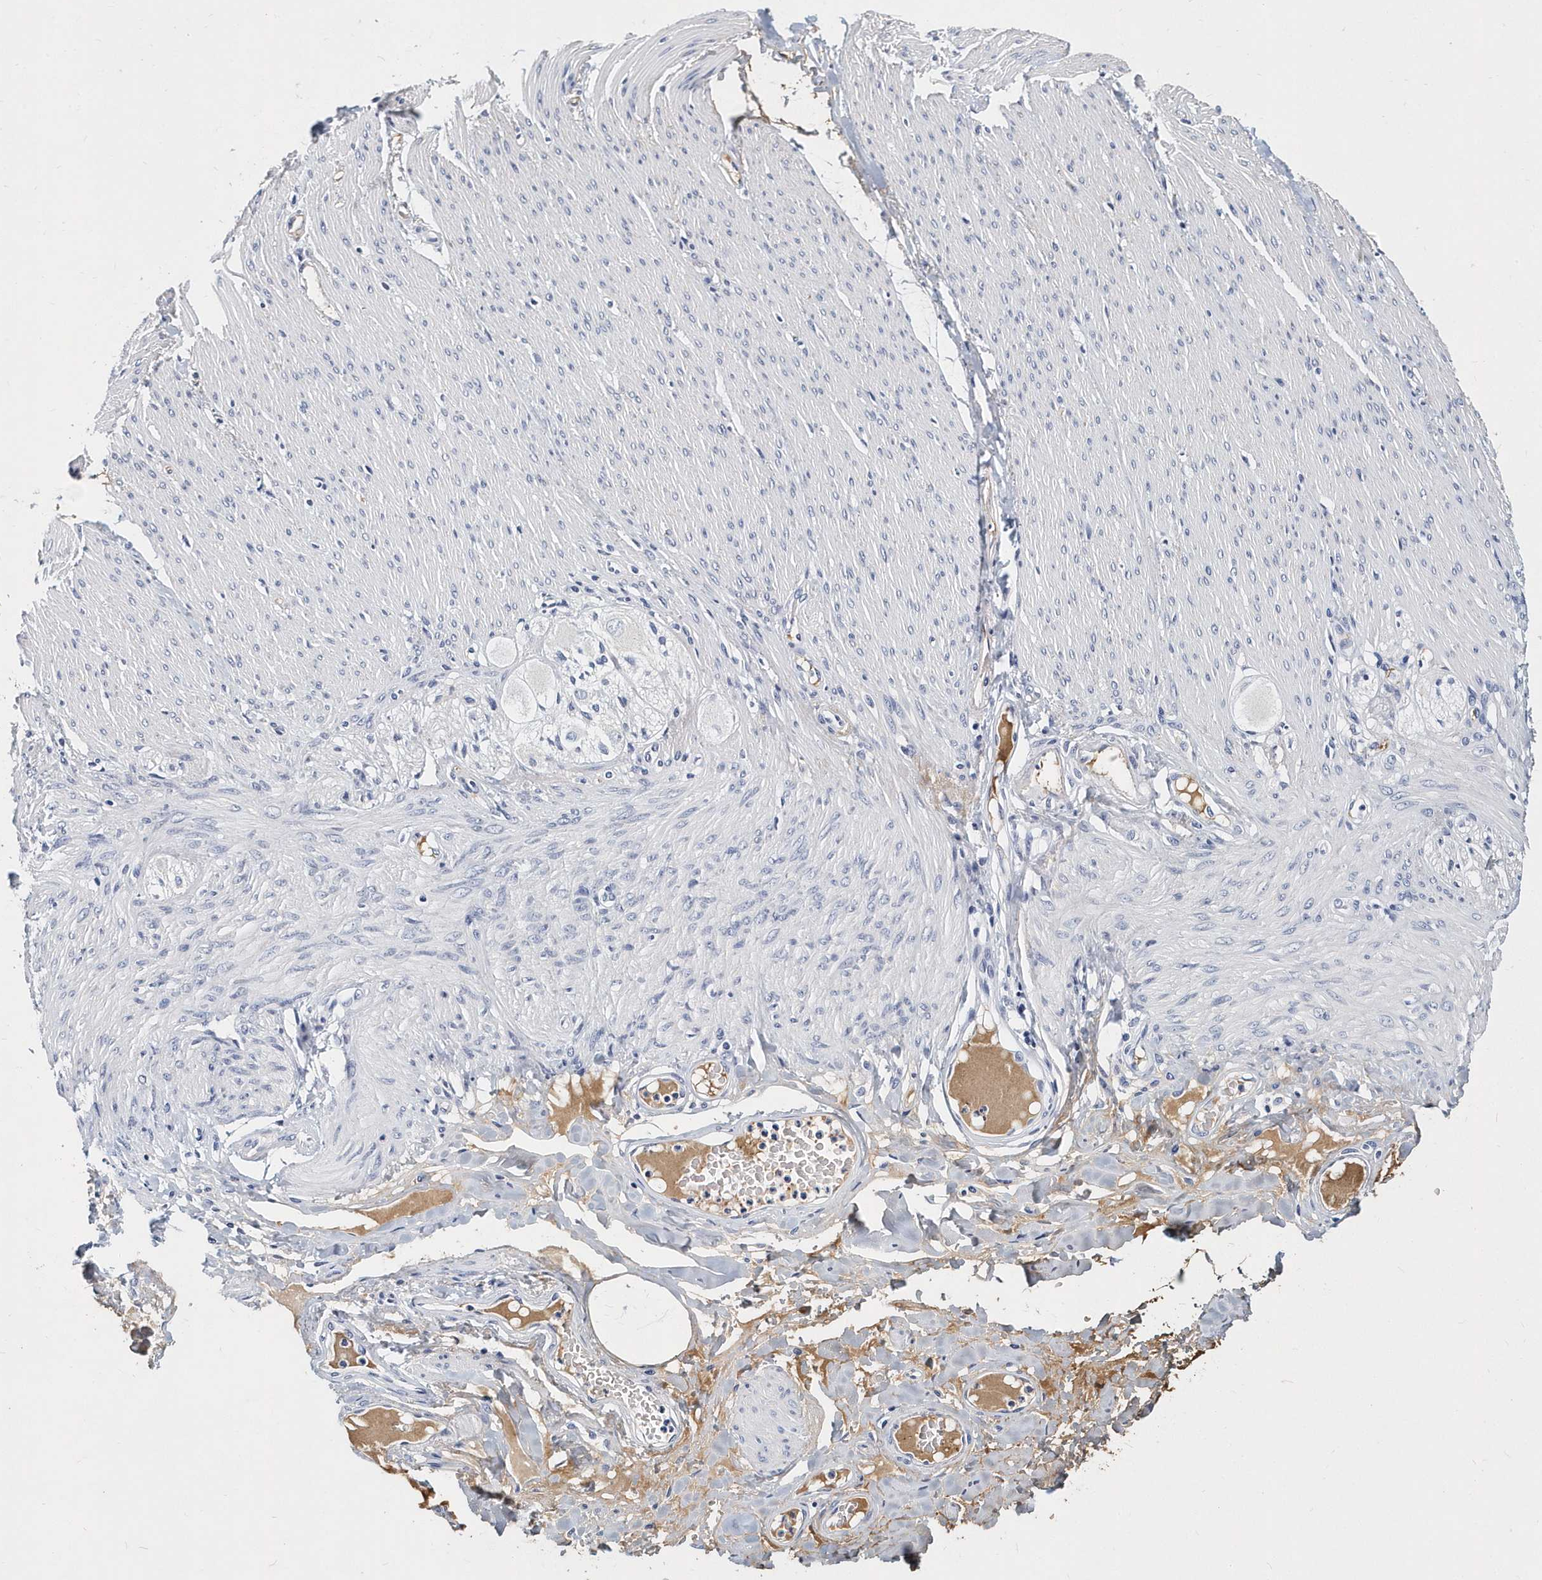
{"staining": {"intensity": "weak", "quantity": "<25%", "location": "cytoplasmic/membranous"}, "tissue": "adipose tissue", "cell_type": "Adipocytes", "image_type": "normal", "snomed": [{"axis": "morphology", "description": "Normal tissue, NOS"}, {"axis": "topography", "description": "Colon"}, {"axis": "topography", "description": "Peripheral nerve tissue"}], "caption": "This is a image of immunohistochemistry staining of normal adipose tissue, which shows no staining in adipocytes. (Stains: DAB immunohistochemistry (IHC) with hematoxylin counter stain, Microscopy: brightfield microscopy at high magnification).", "gene": "ITGA2B", "patient": {"sex": "female", "age": 61}}